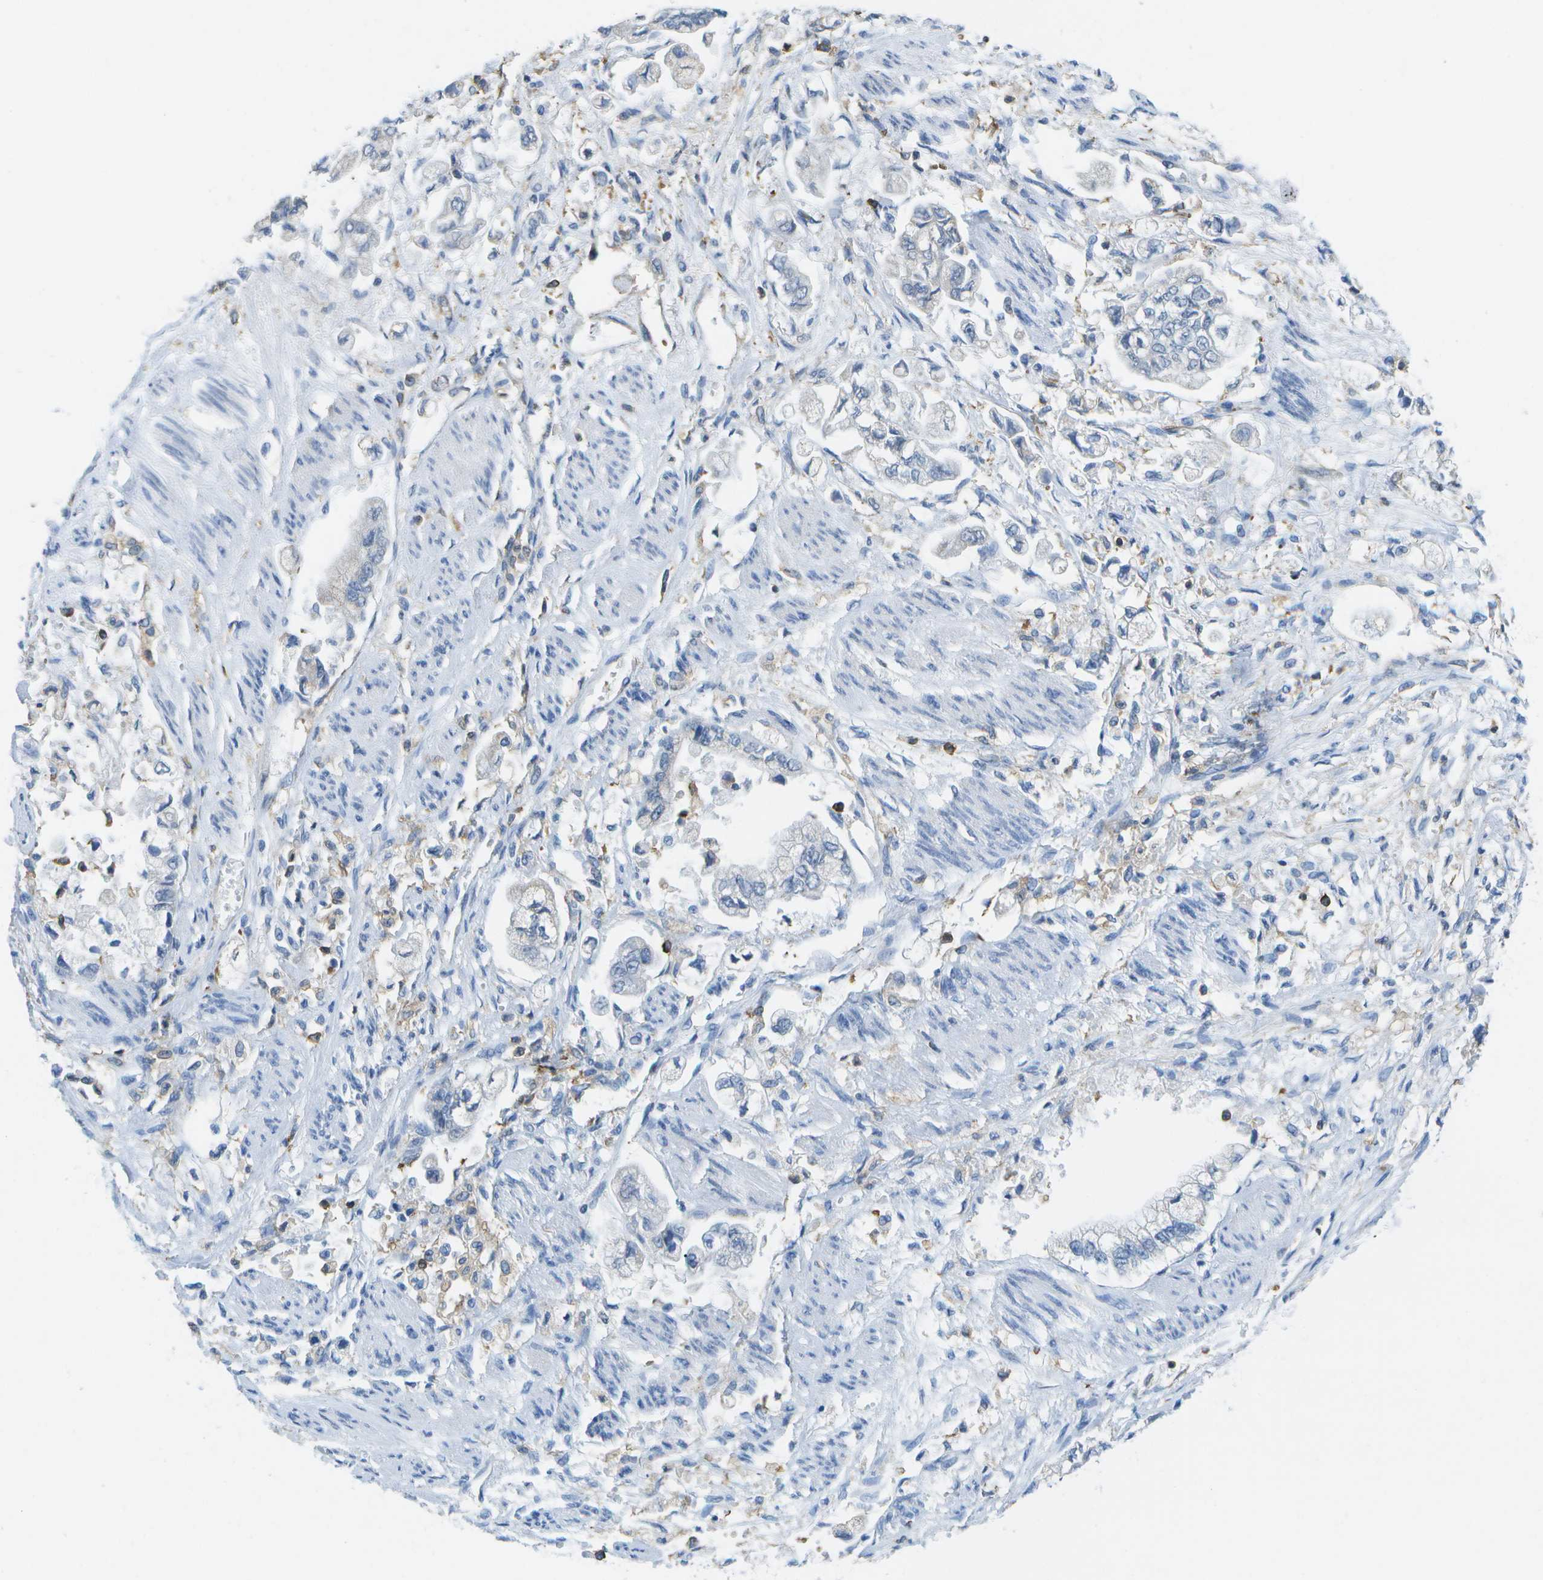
{"staining": {"intensity": "negative", "quantity": "none", "location": "none"}, "tissue": "stomach cancer", "cell_type": "Tumor cells", "image_type": "cancer", "snomed": [{"axis": "morphology", "description": "Normal tissue, NOS"}, {"axis": "morphology", "description": "Adenocarcinoma, NOS"}, {"axis": "topography", "description": "Stomach"}], "caption": "Immunohistochemistry image of stomach cancer stained for a protein (brown), which demonstrates no expression in tumor cells.", "gene": "RCSD1", "patient": {"sex": "male", "age": 62}}